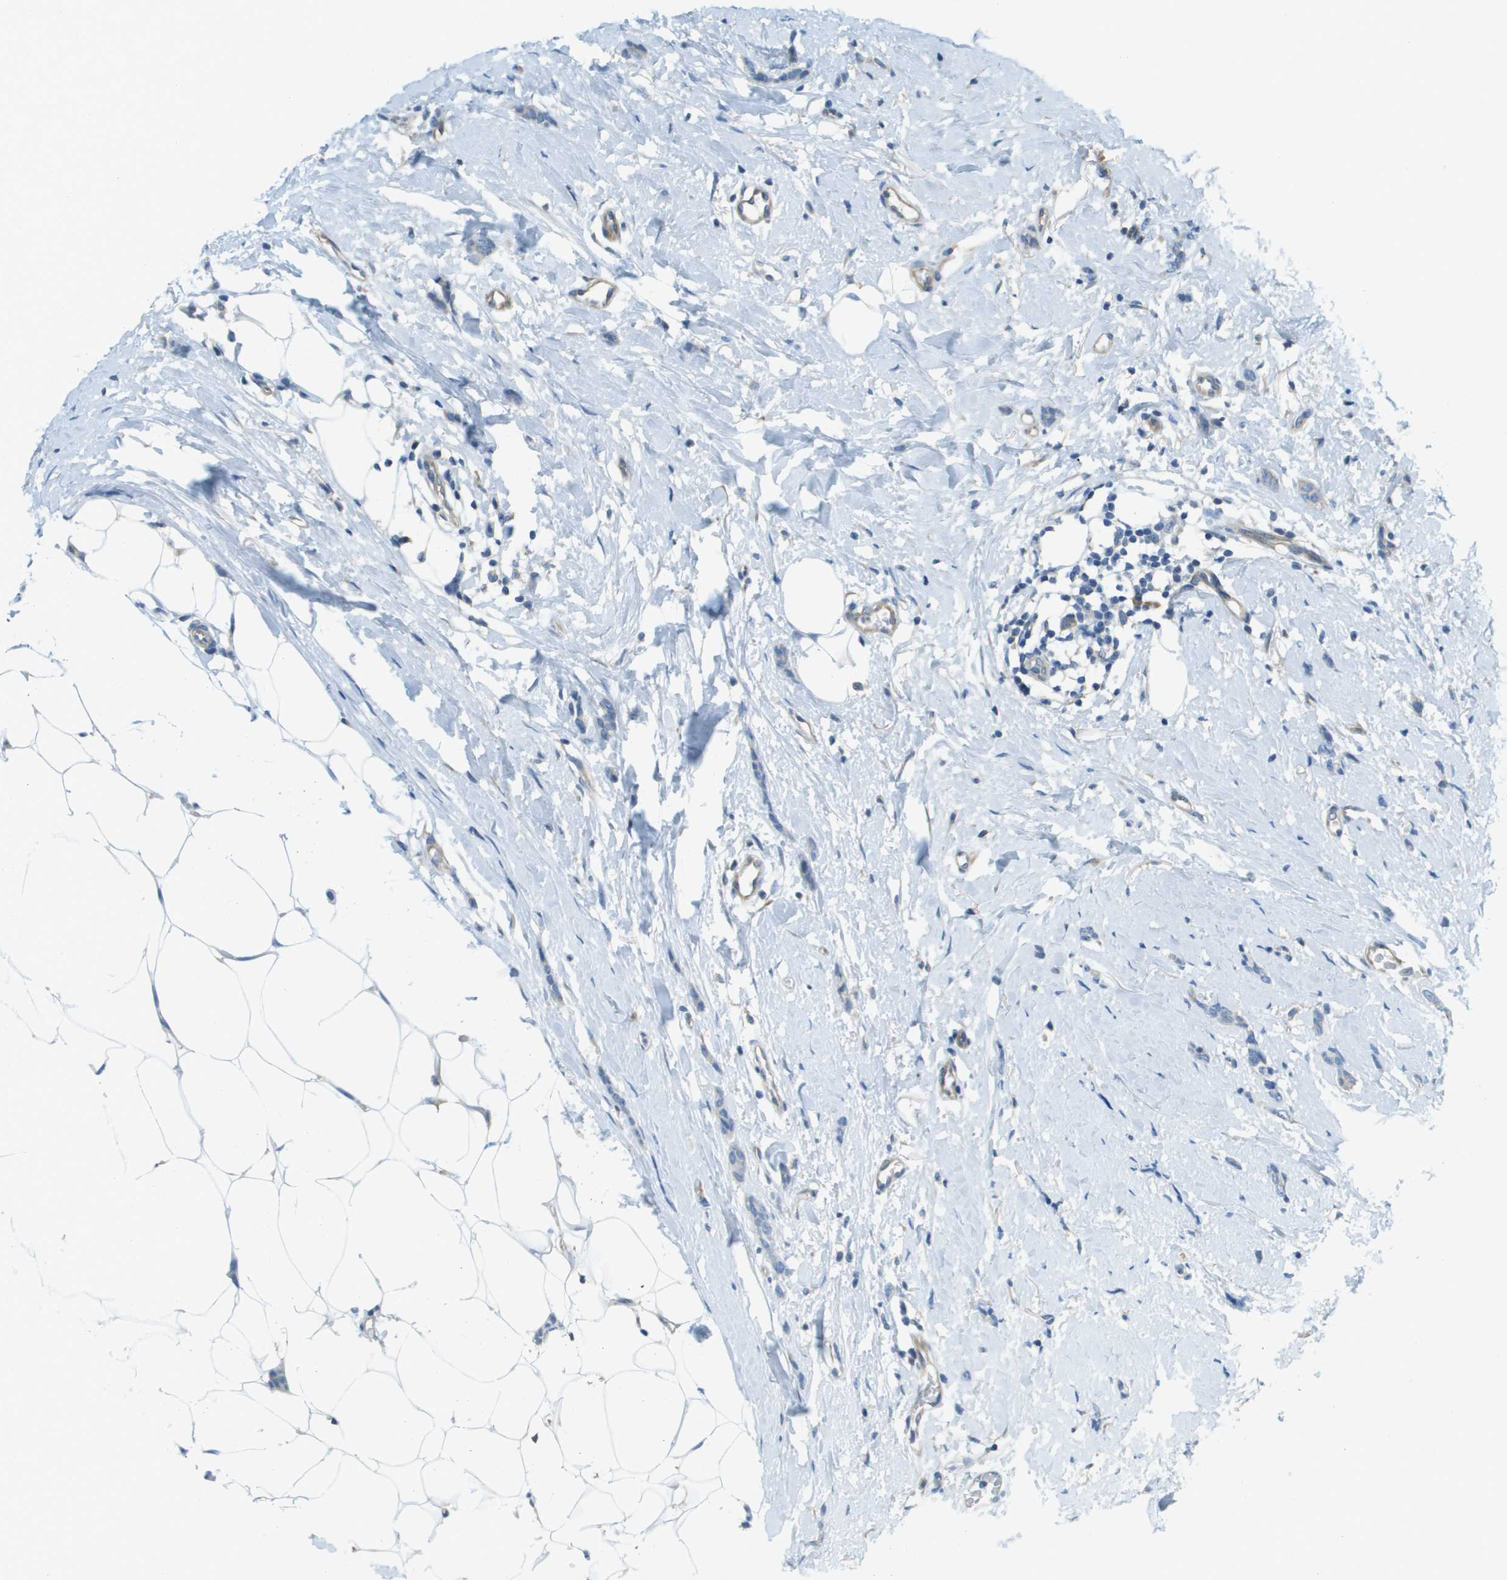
{"staining": {"intensity": "negative", "quantity": "none", "location": "none"}, "tissue": "breast cancer", "cell_type": "Tumor cells", "image_type": "cancer", "snomed": [{"axis": "morphology", "description": "Lobular carcinoma"}, {"axis": "topography", "description": "Skin"}, {"axis": "topography", "description": "Breast"}], "caption": "High magnification brightfield microscopy of breast lobular carcinoma stained with DAB (brown) and counterstained with hematoxylin (blue): tumor cells show no significant staining. (DAB IHC visualized using brightfield microscopy, high magnification).", "gene": "DNAJB11", "patient": {"sex": "female", "age": 46}}